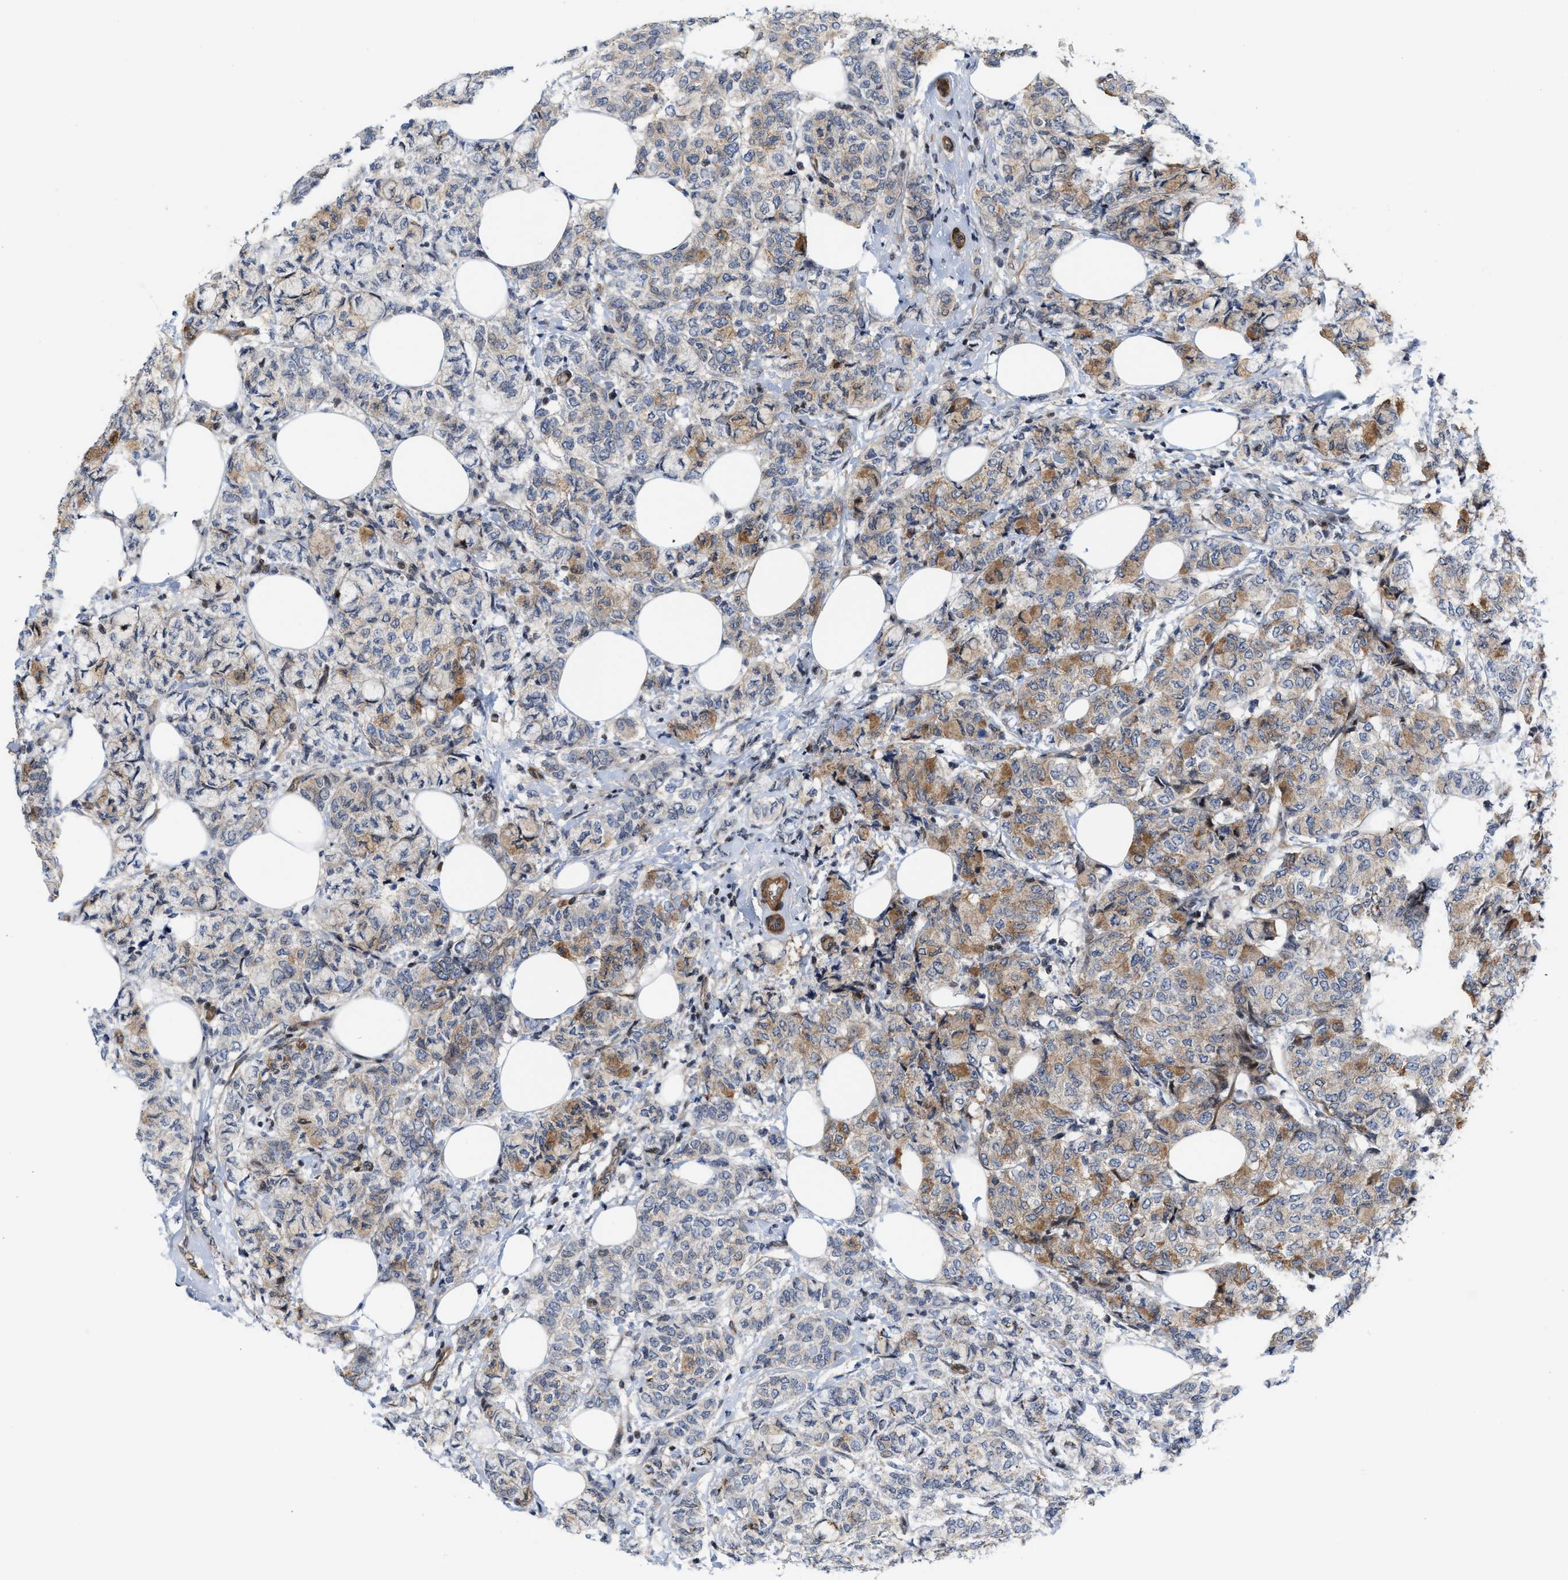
{"staining": {"intensity": "moderate", "quantity": "25%-75%", "location": "cytoplasmic/membranous"}, "tissue": "breast cancer", "cell_type": "Tumor cells", "image_type": "cancer", "snomed": [{"axis": "morphology", "description": "Lobular carcinoma"}, {"axis": "topography", "description": "Breast"}], "caption": "Immunohistochemical staining of human lobular carcinoma (breast) reveals moderate cytoplasmic/membranous protein staining in approximately 25%-75% of tumor cells. The staining is performed using DAB (3,3'-diaminobenzidine) brown chromogen to label protein expression. The nuclei are counter-stained blue using hematoxylin.", "gene": "TGFB1I1", "patient": {"sex": "female", "age": 60}}